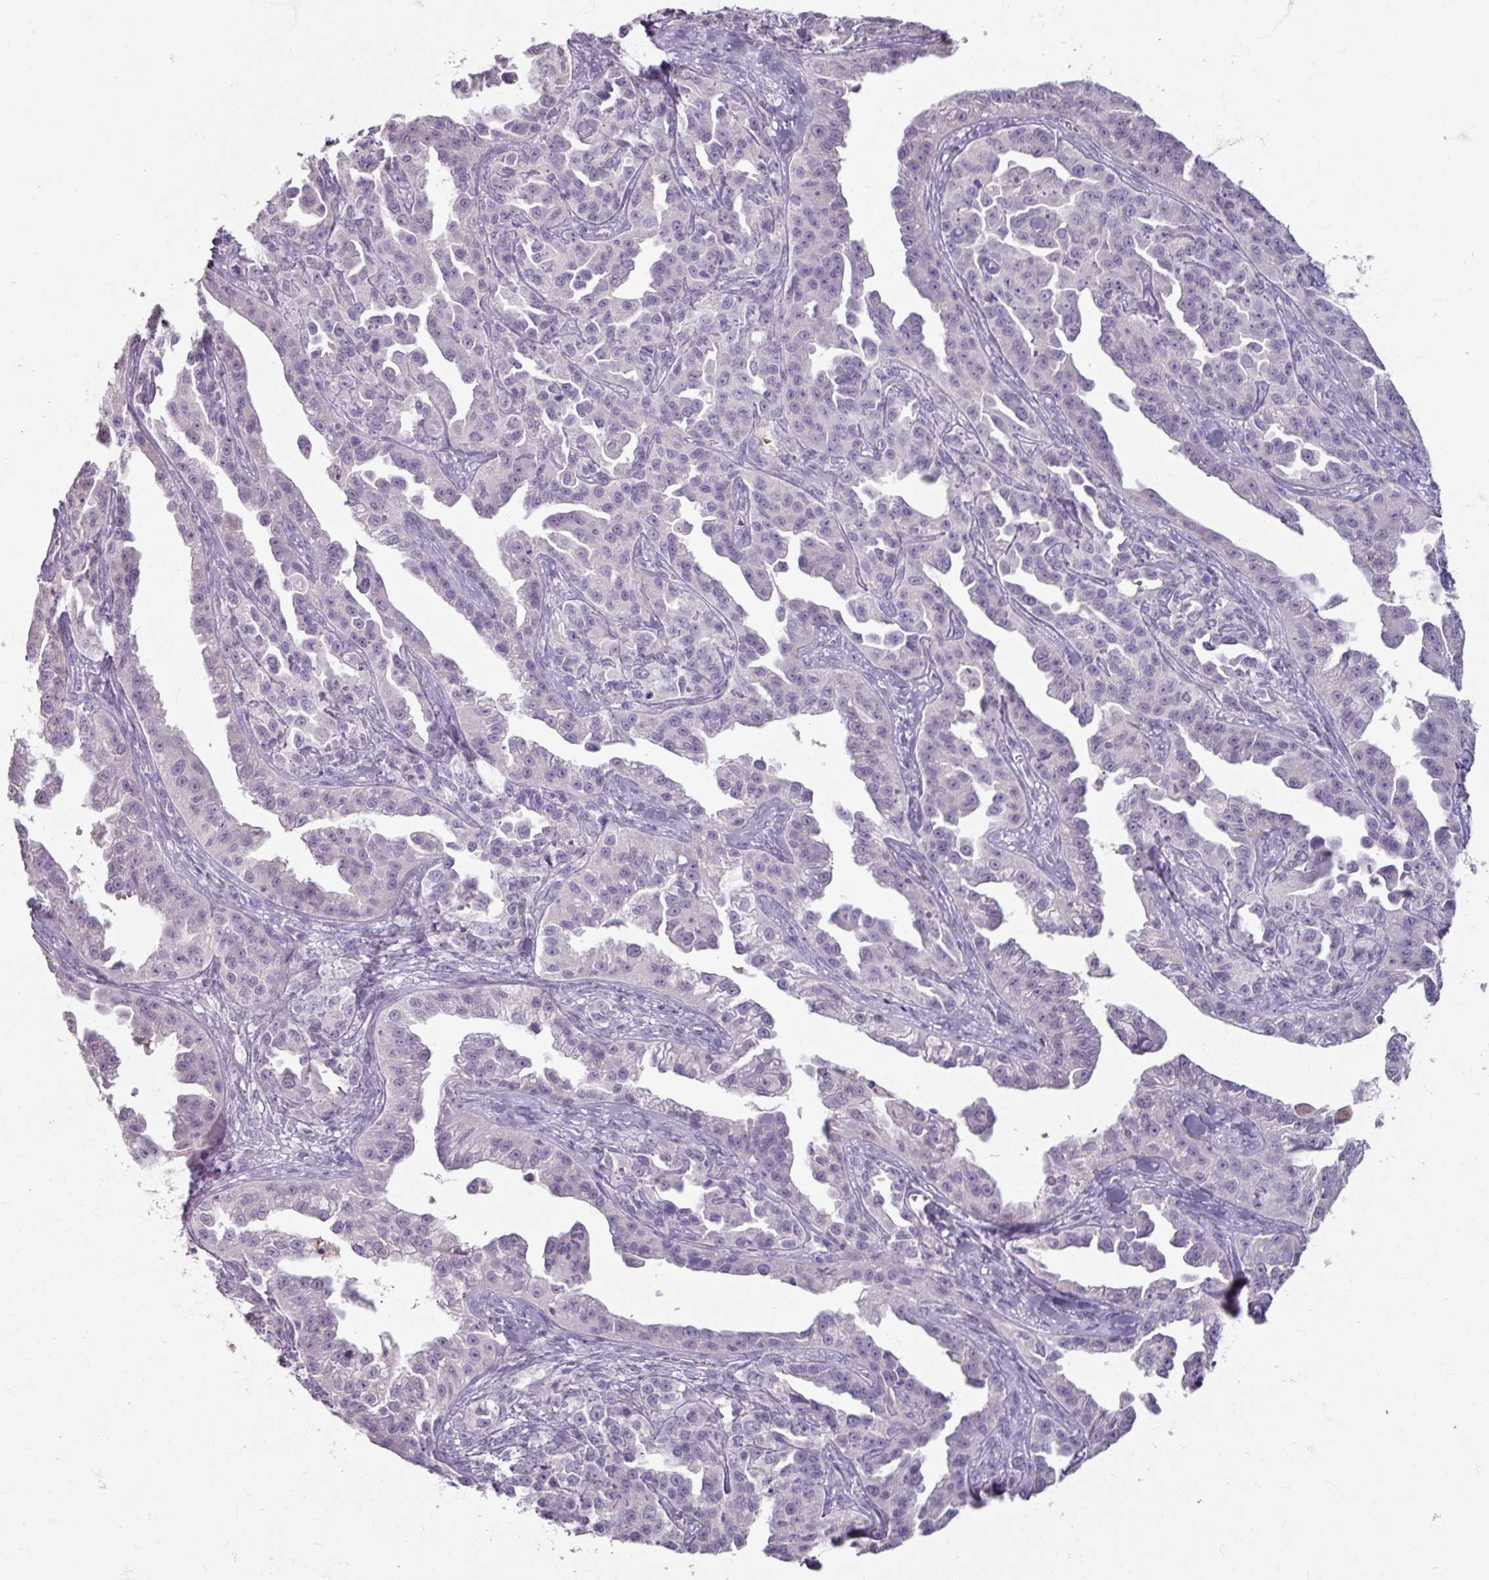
{"staining": {"intensity": "negative", "quantity": "none", "location": "none"}, "tissue": "ovarian cancer", "cell_type": "Tumor cells", "image_type": "cancer", "snomed": [{"axis": "morphology", "description": "Cystadenocarcinoma, serous, NOS"}, {"axis": "topography", "description": "Ovary"}], "caption": "DAB (3,3'-diaminobenzidine) immunohistochemical staining of human ovarian cancer displays no significant expression in tumor cells.", "gene": "SLC27A5", "patient": {"sex": "female", "age": 75}}